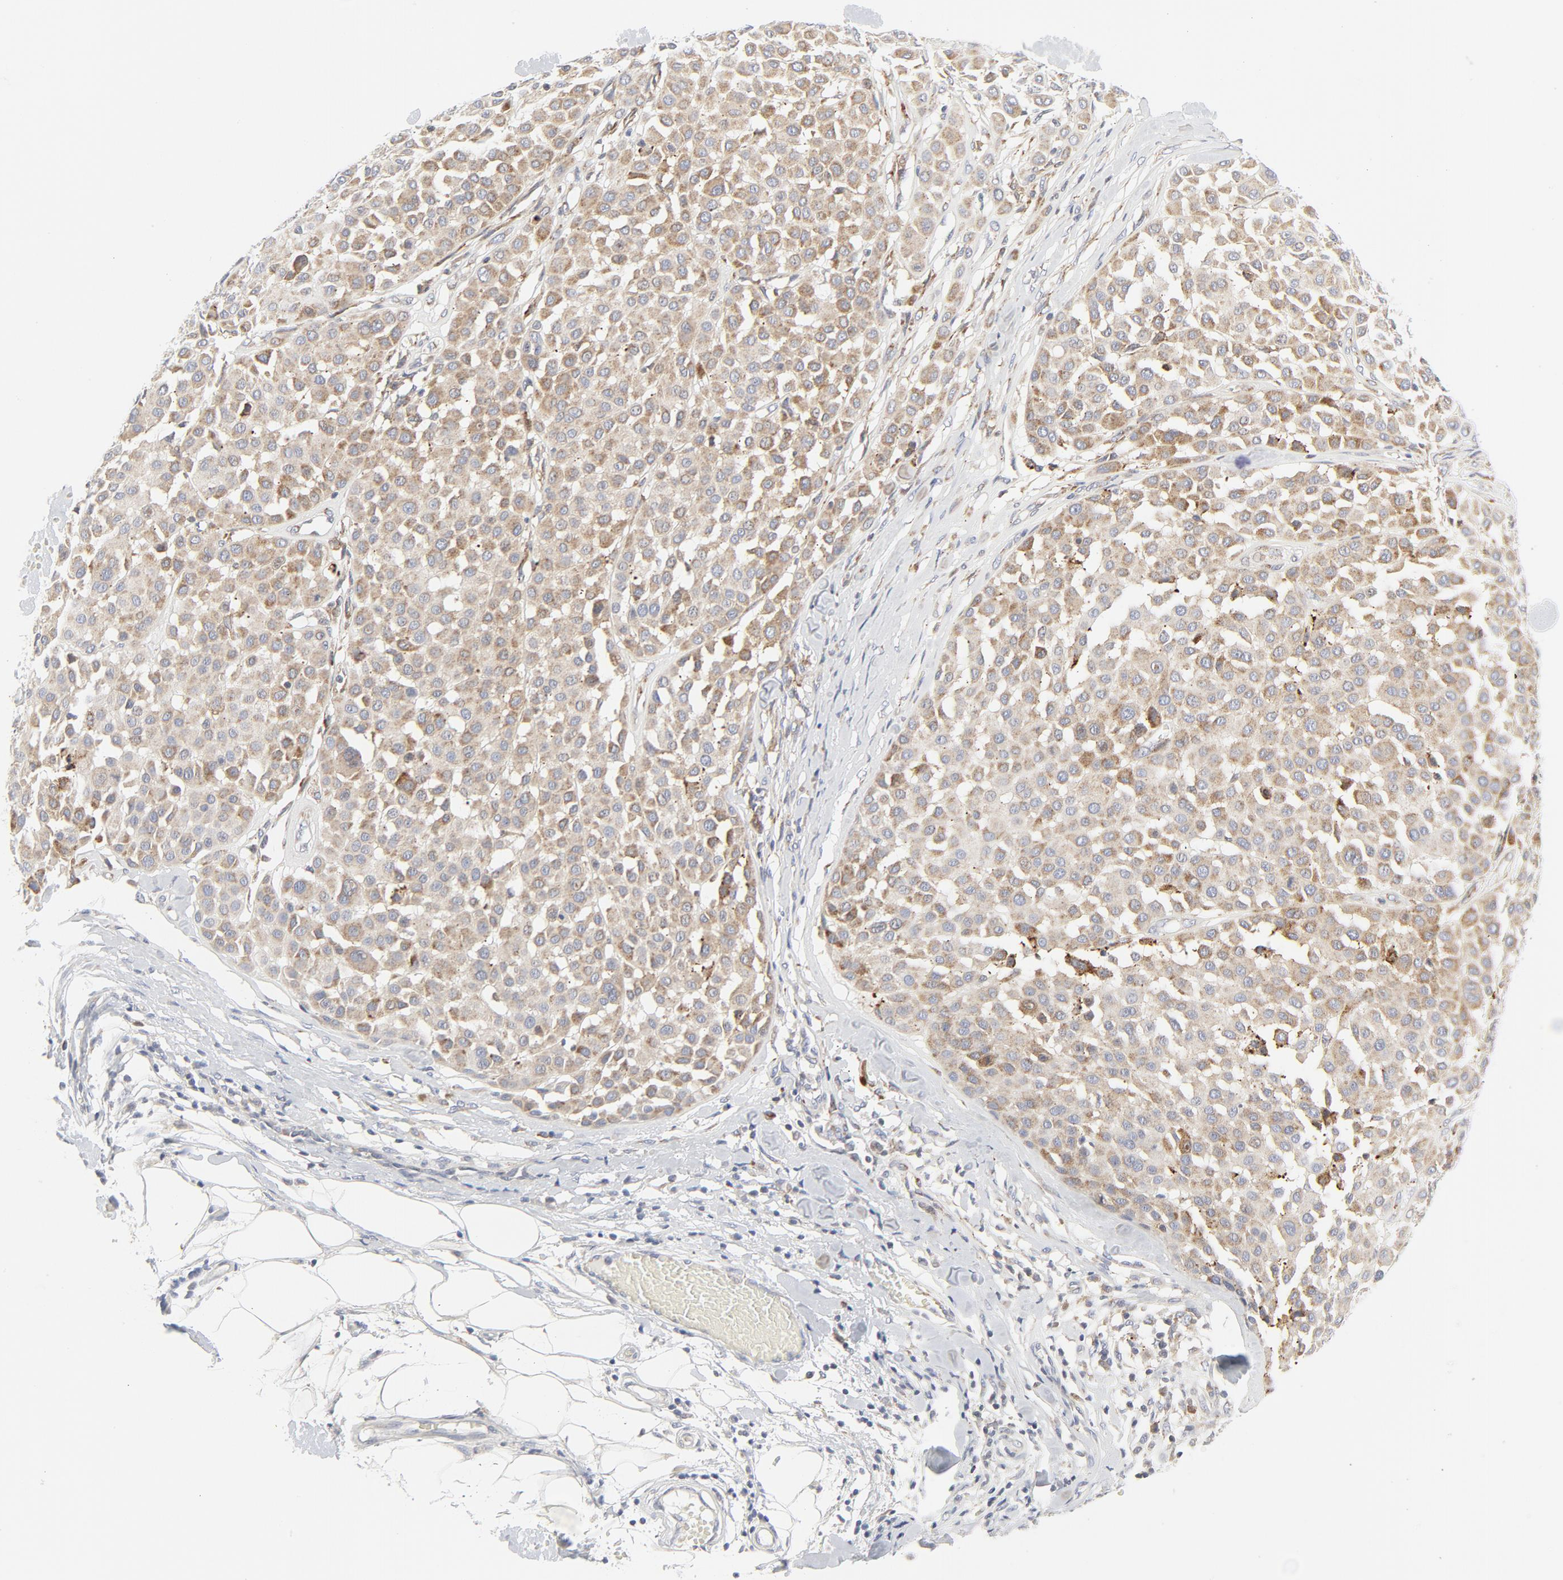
{"staining": {"intensity": "weak", "quantity": ">75%", "location": "cytoplasmic/membranous"}, "tissue": "melanoma", "cell_type": "Tumor cells", "image_type": "cancer", "snomed": [{"axis": "morphology", "description": "Malignant melanoma, Metastatic site"}, {"axis": "topography", "description": "Soft tissue"}], "caption": "Protein expression analysis of human melanoma reveals weak cytoplasmic/membranous expression in about >75% of tumor cells. Immunohistochemistry (ihc) stains the protein in brown and the nuclei are stained blue.", "gene": "LRP6", "patient": {"sex": "male", "age": 41}}